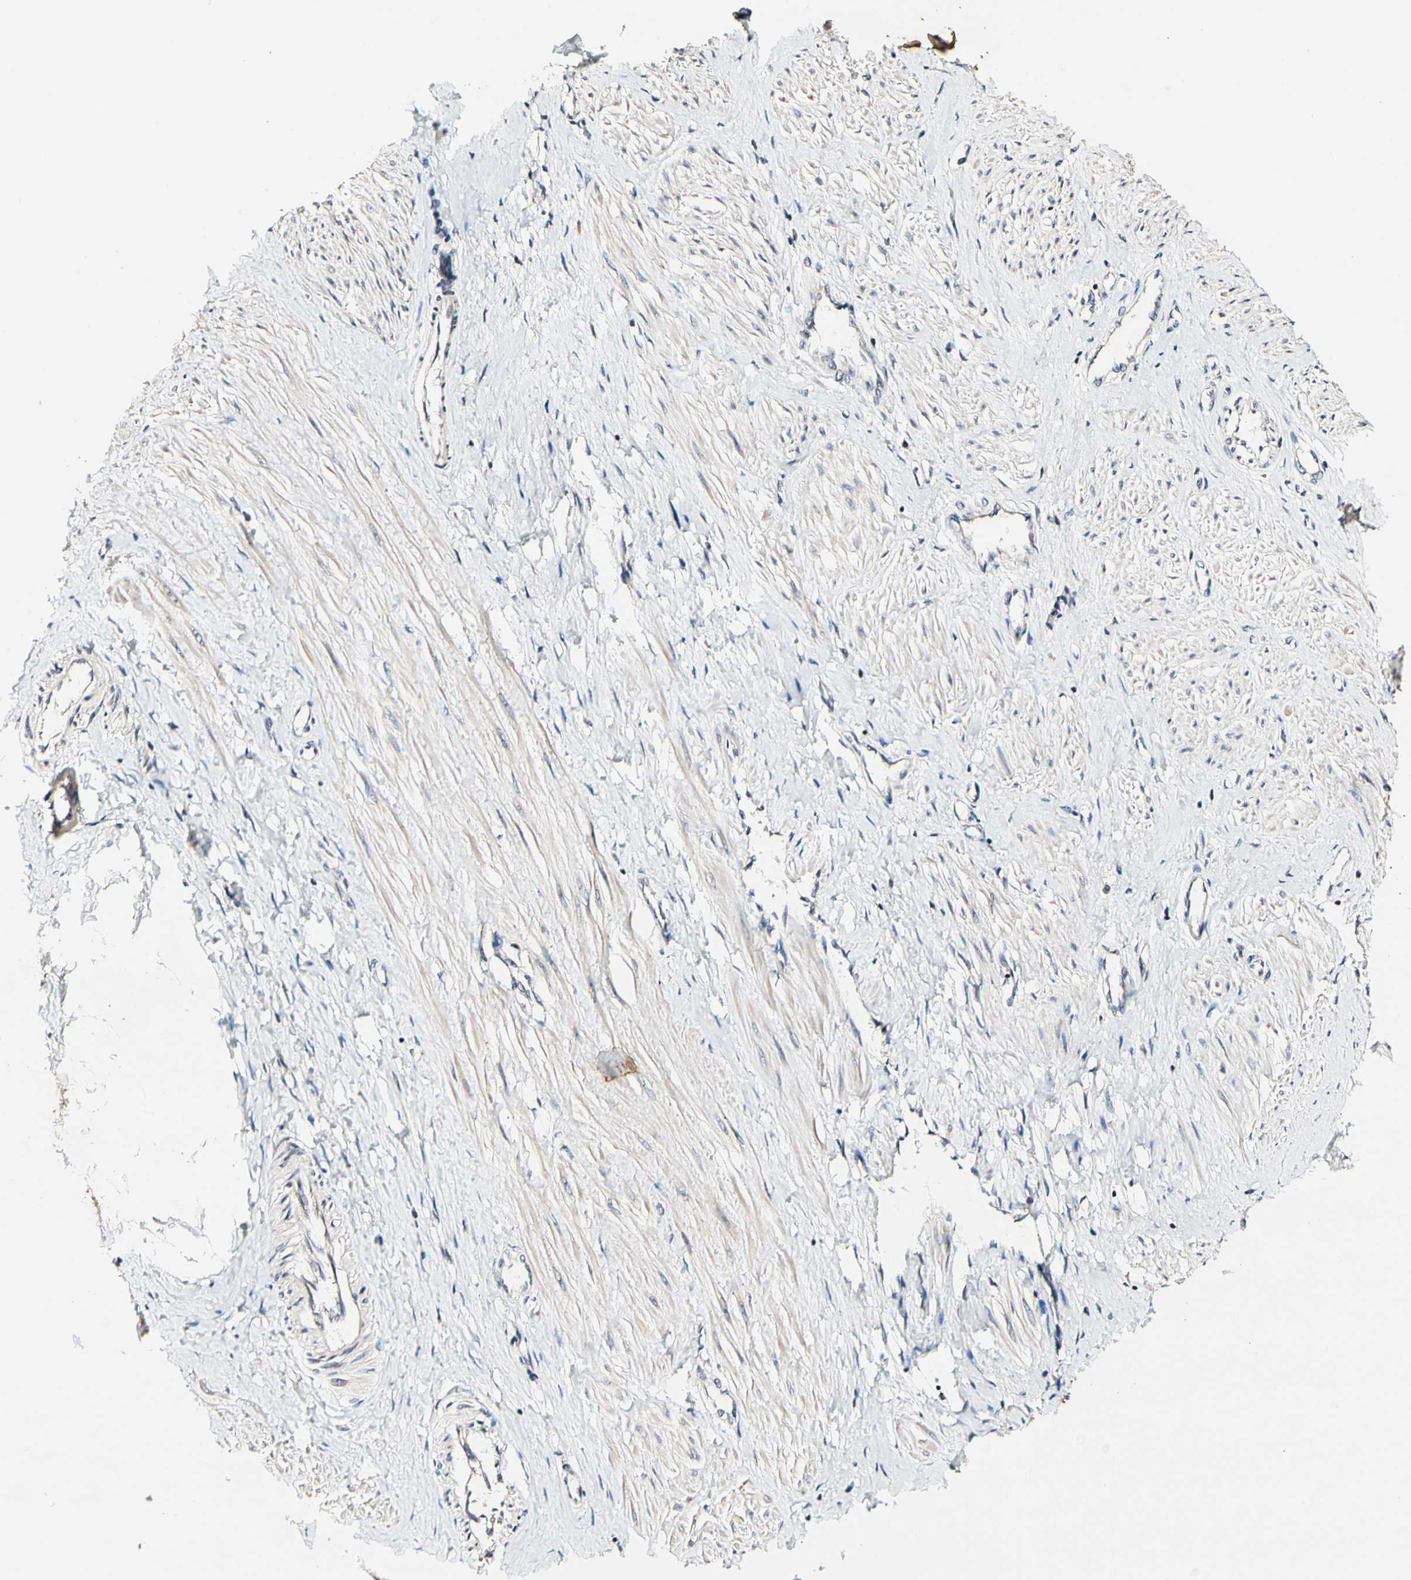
{"staining": {"intensity": "weak", "quantity": "25%-75%", "location": "cytoplasmic/membranous,nuclear"}, "tissue": "smooth muscle", "cell_type": "Smooth muscle cells", "image_type": "normal", "snomed": [{"axis": "morphology", "description": "Normal tissue, NOS"}, {"axis": "topography", "description": "Smooth muscle"}, {"axis": "topography", "description": "Uterus"}], "caption": "Weak cytoplasmic/membranous,nuclear staining for a protein is appreciated in about 25%-75% of smooth muscle cells of benign smooth muscle using IHC.", "gene": "SOX30", "patient": {"sex": "female", "age": 39}}